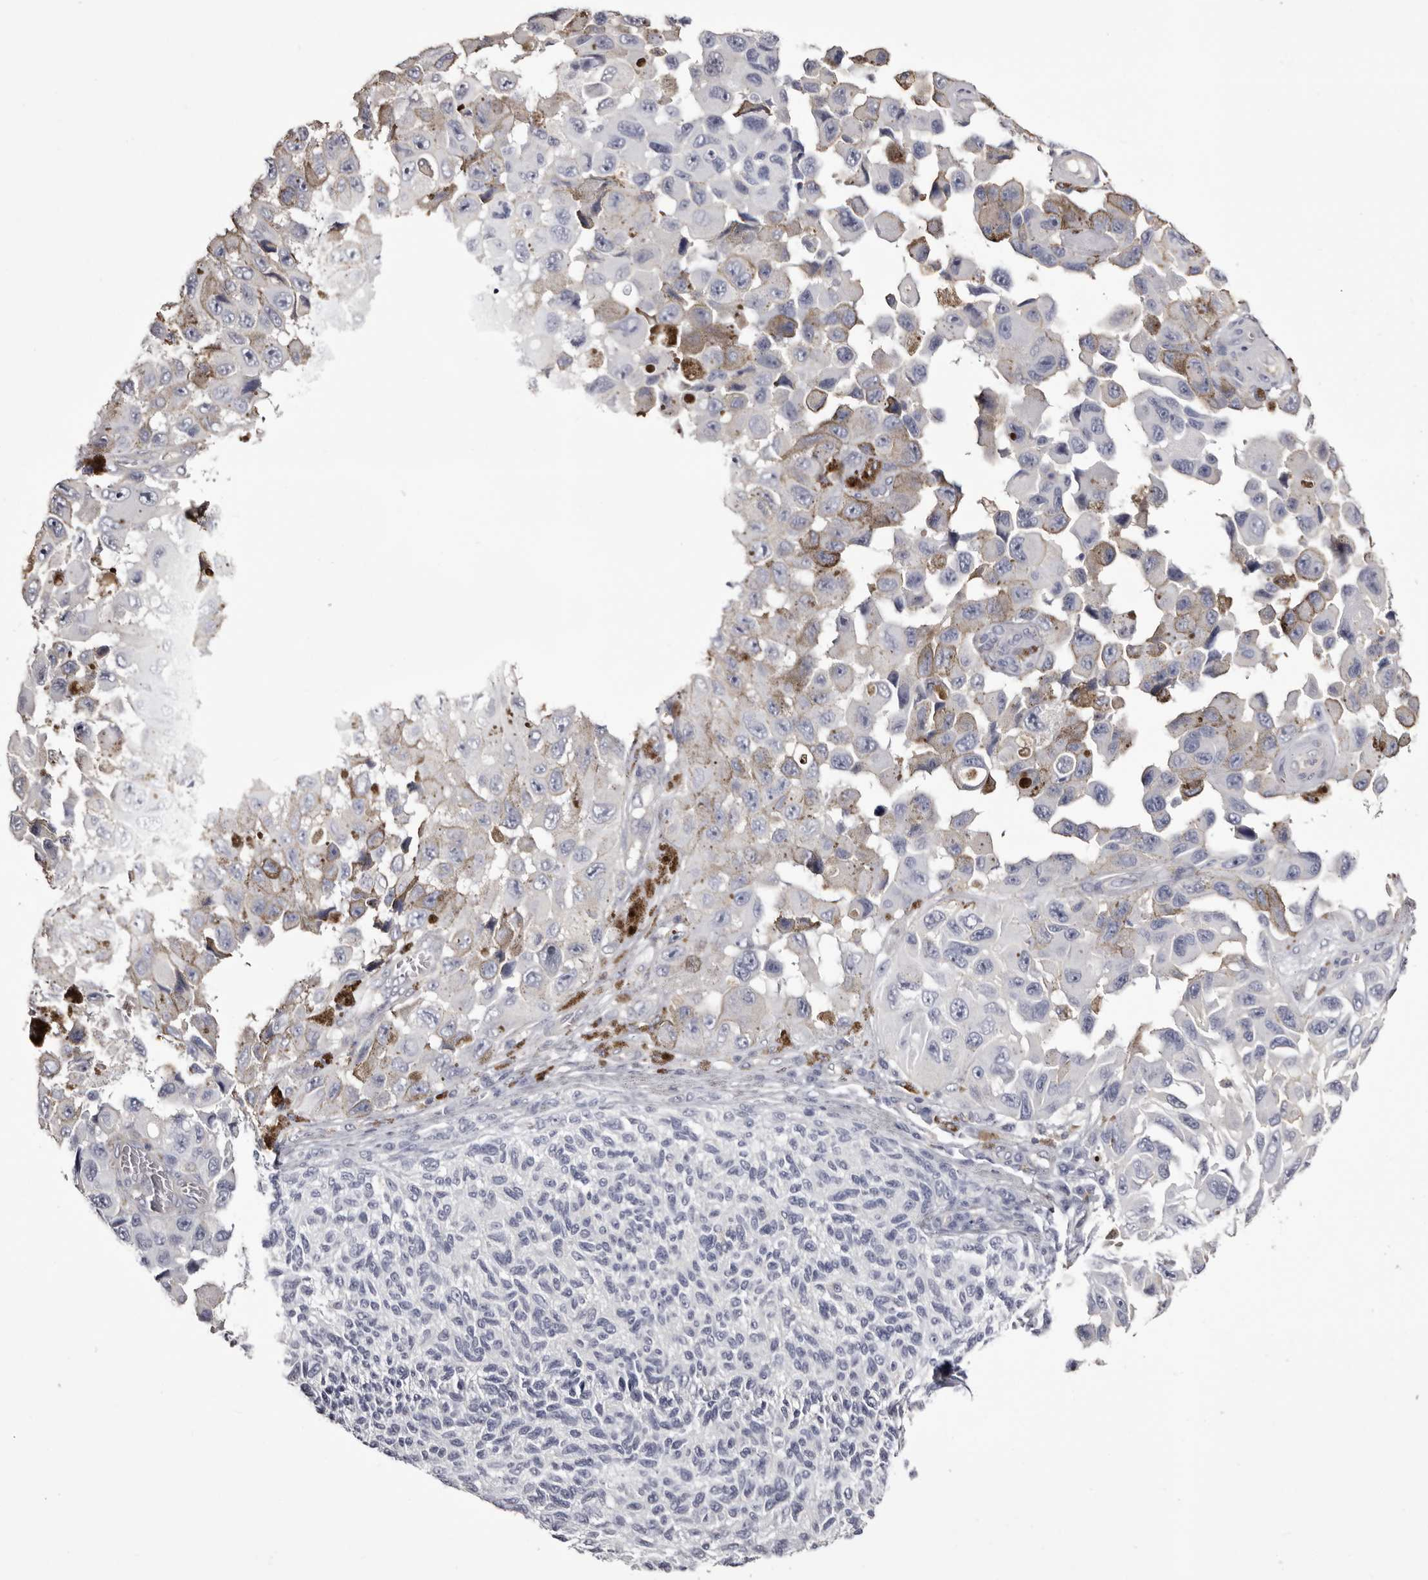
{"staining": {"intensity": "negative", "quantity": "none", "location": "none"}, "tissue": "melanoma", "cell_type": "Tumor cells", "image_type": "cancer", "snomed": [{"axis": "morphology", "description": "Malignant melanoma, NOS"}, {"axis": "topography", "description": "Skin"}], "caption": "Human malignant melanoma stained for a protein using immunohistochemistry (IHC) shows no expression in tumor cells.", "gene": "LAD1", "patient": {"sex": "female", "age": 73}}